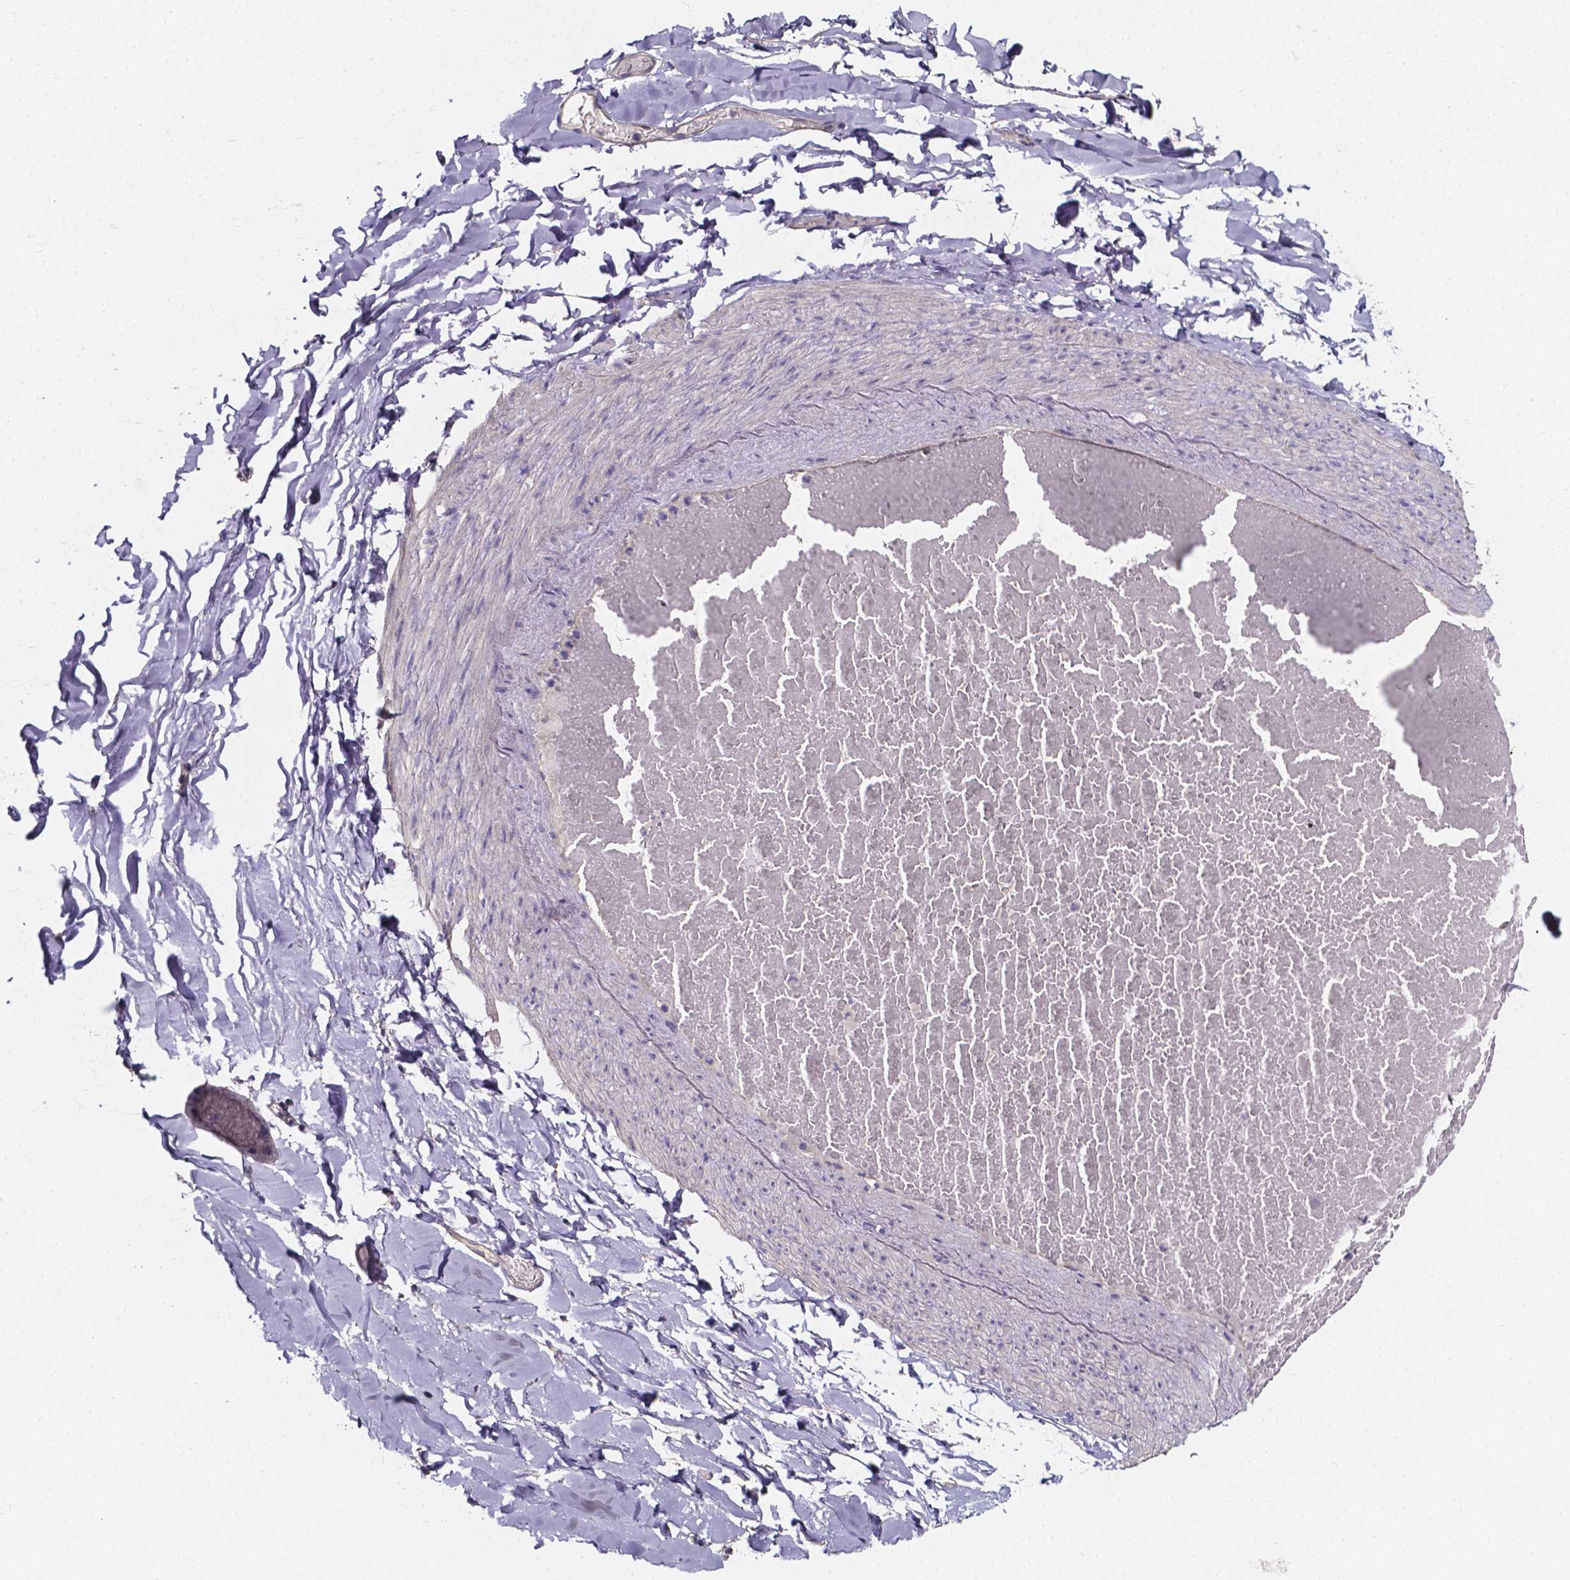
{"staining": {"intensity": "weak", "quantity": "<25%", "location": "cytoplasmic/membranous"}, "tissue": "adipose tissue", "cell_type": "Adipocytes", "image_type": "normal", "snomed": [{"axis": "morphology", "description": "Normal tissue, NOS"}, {"axis": "topography", "description": "Gallbladder"}, {"axis": "topography", "description": "Peripheral nerve tissue"}], "caption": "High power microscopy micrograph of an IHC histopathology image of normal adipose tissue, revealing no significant staining in adipocytes.", "gene": "THEMIS", "patient": {"sex": "female", "age": 45}}